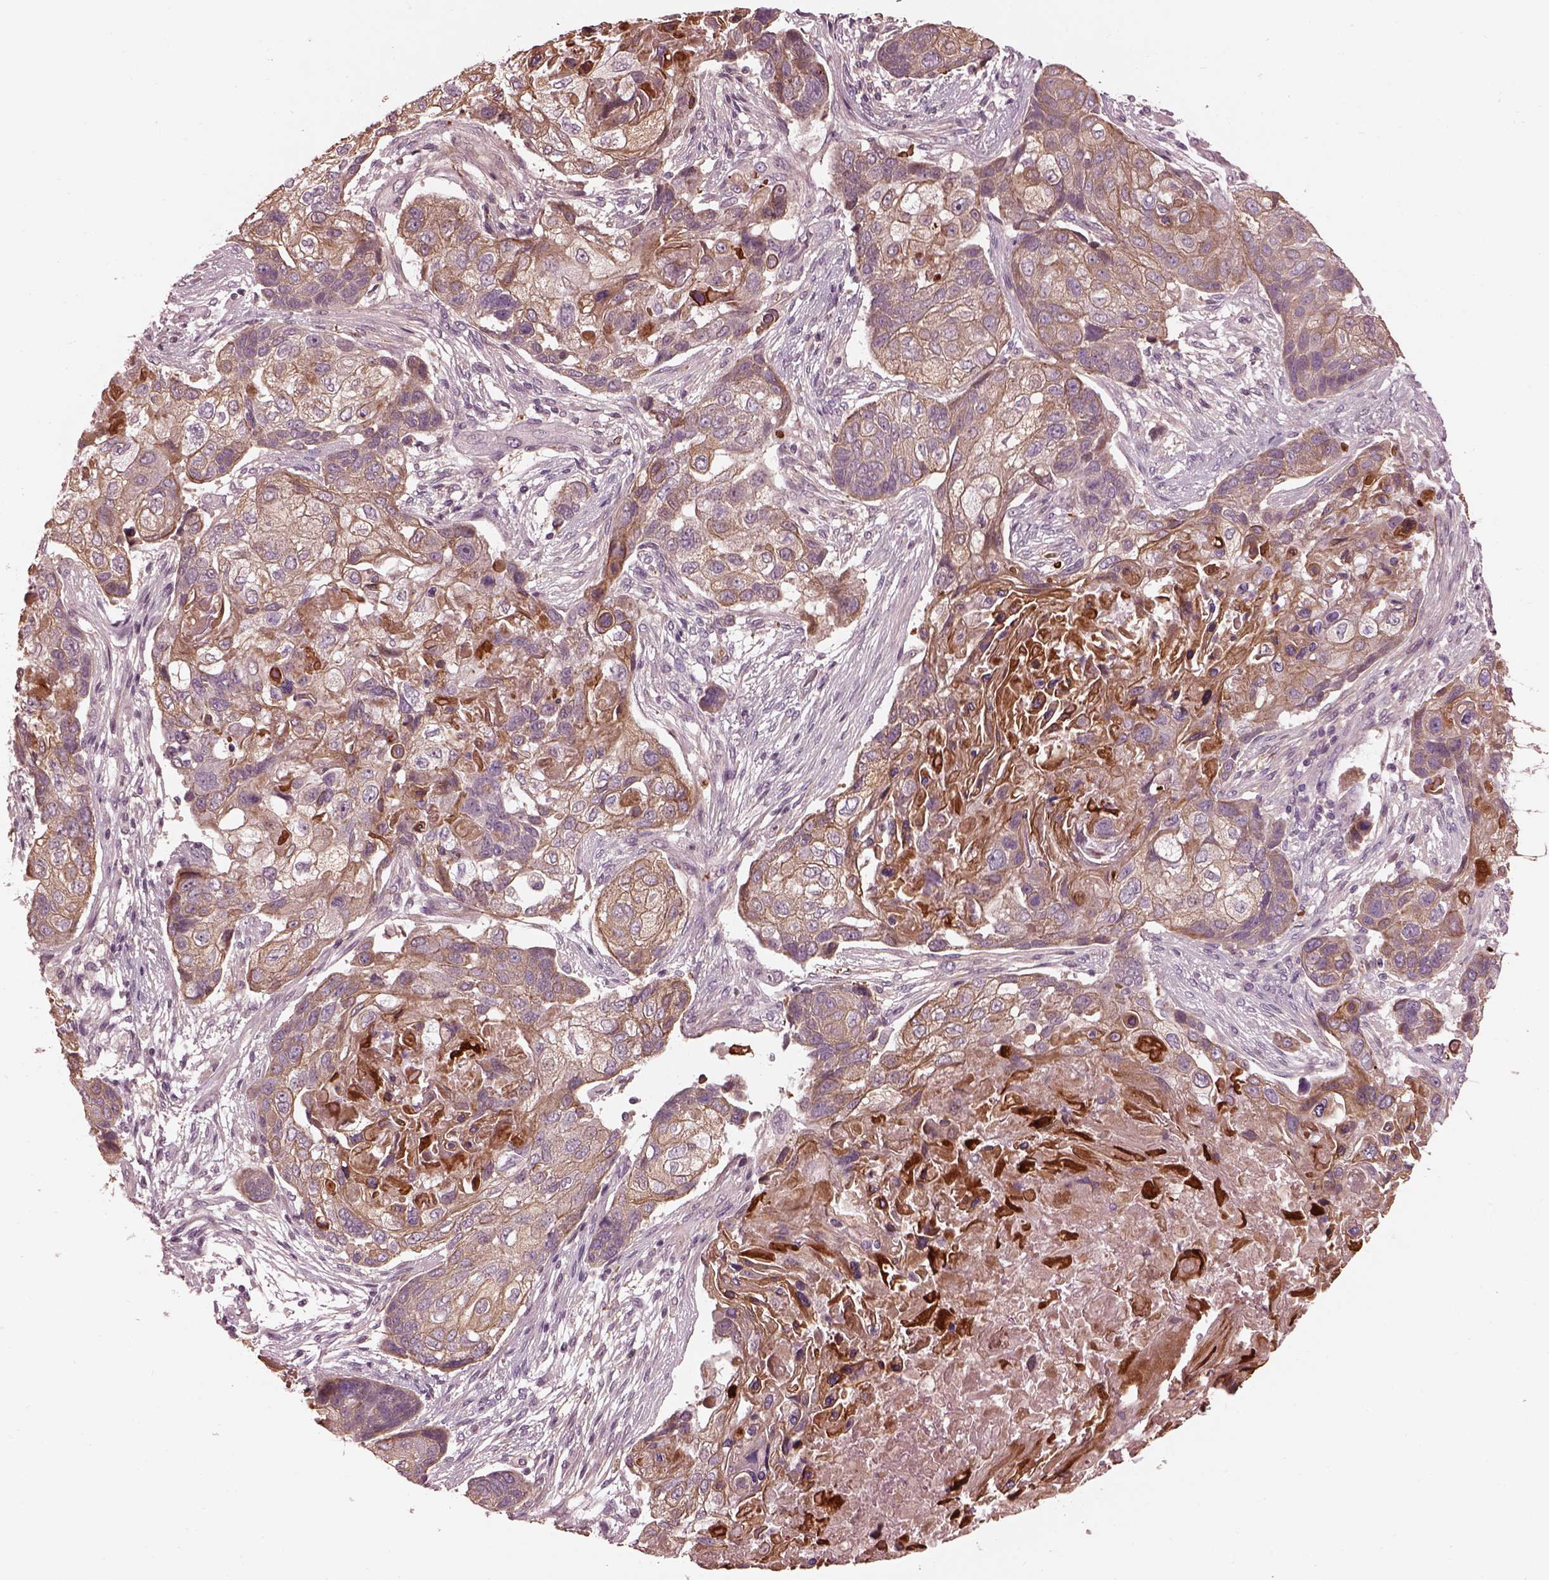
{"staining": {"intensity": "weak", "quantity": "25%-75%", "location": "cytoplasmic/membranous"}, "tissue": "lung cancer", "cell_type": "Tumor cells", "image_type": "cancer", "snomed": [{"axis": "morphology", "description": "Squamous cell carcinoma, NOS"}, {"axis": "topography", "description": "Lung"}], "caption": "The immunohistochemical stain shows weak cytoplasmic/membranous staining in tumor cells of lung cancer tissue.", "gene": "EFEMP1", "patient": {"sex": "male", "age": 69}}